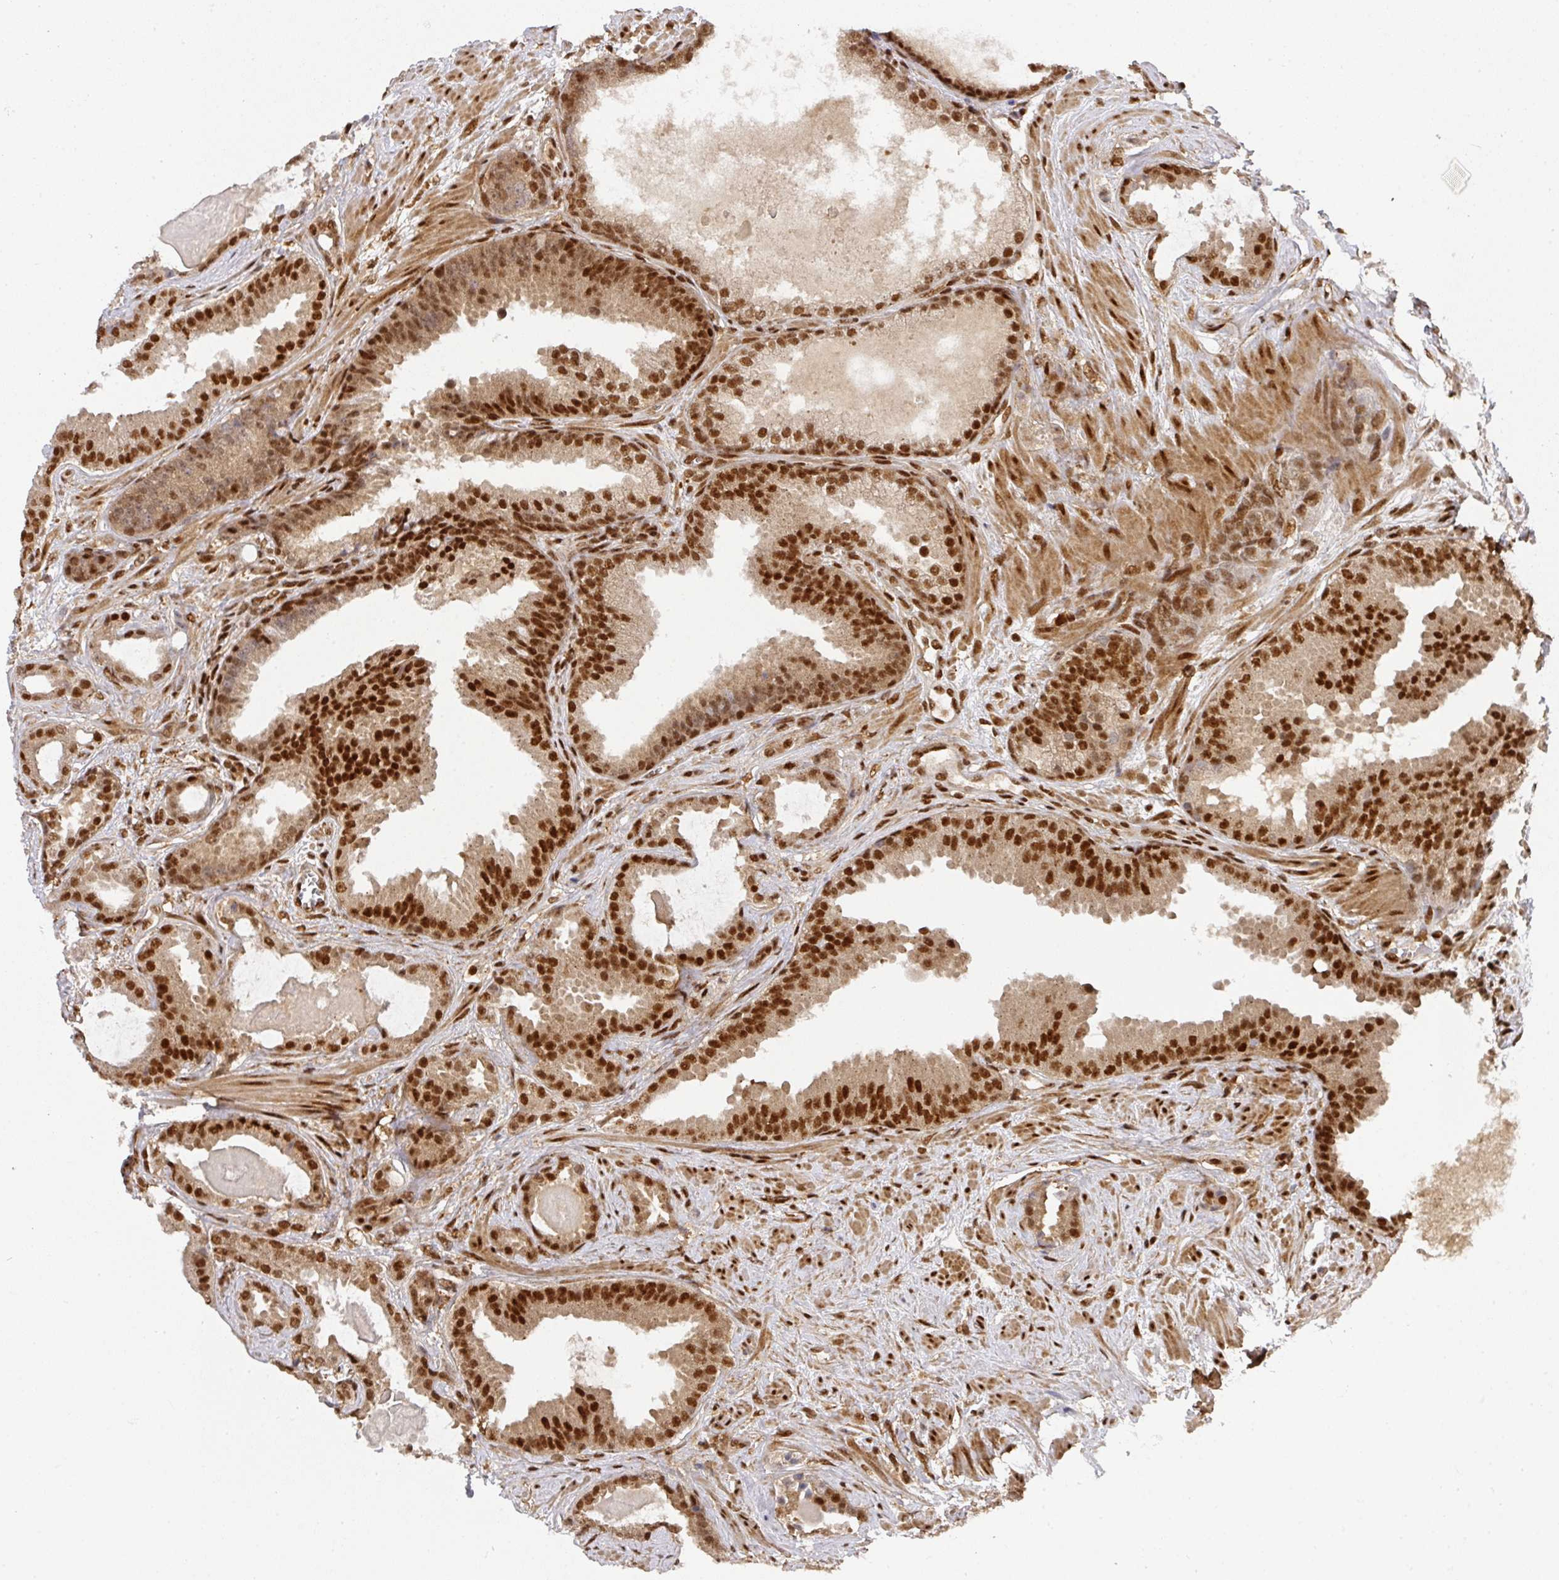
{"staining": {"intensity": "strong", "quantity": ">75%", "location": "nuclear"}, "tissue": "prostate cancer", "cell_type": "Tumor cells", "image_type": "cancer", "snomed": [{"axis": "morphology", "description": "Adenocarcinoma, Low grade"}, {"axis": "topography", "description": "Prostate"}], "caption": "Brown immunohistochemical staining in human prostate cancer (low-grade adenocarcinoma) shows strong nuclear expression in approximately >75% of tumor cells.", "gene": "DIDO1", "patient": {"sex": "male", "age": 62}}